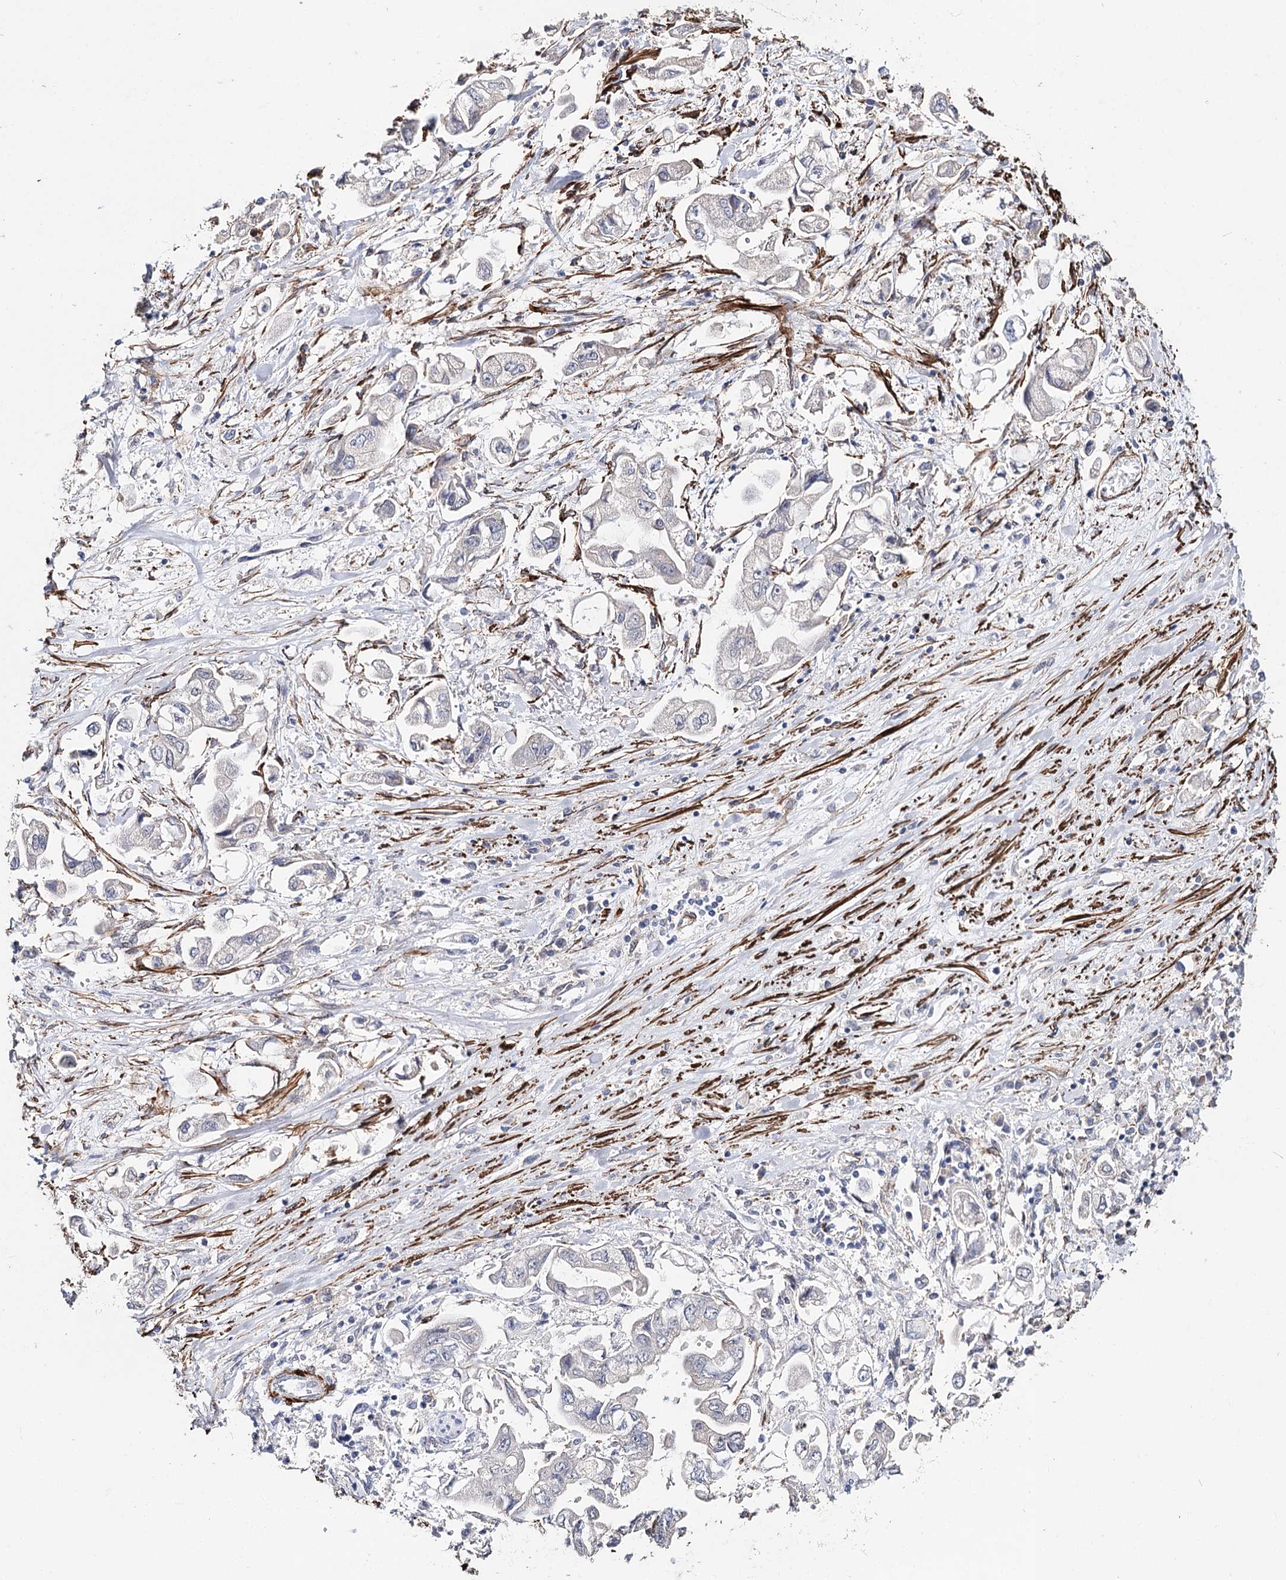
{"staining": {"intensity": "negative", "quantity": "none", "location": "none"}, "tissue": "stomach cancer", "cell_type": "Tumor cells", "image_type": "cancer", "snomed": [{"axis": "morphology", "description": "Adenocarcinoma, NOS"}, {"axis": "topography", "description": "Stomach"}], "caption": "This is a image of immunohistochemistry (IHC) staining of stomach cancer (adenocarcinoma), which shows no expression in tumor cells.", "gene": "CFAP46", "patient": {"sex": "male", "age": 62}}